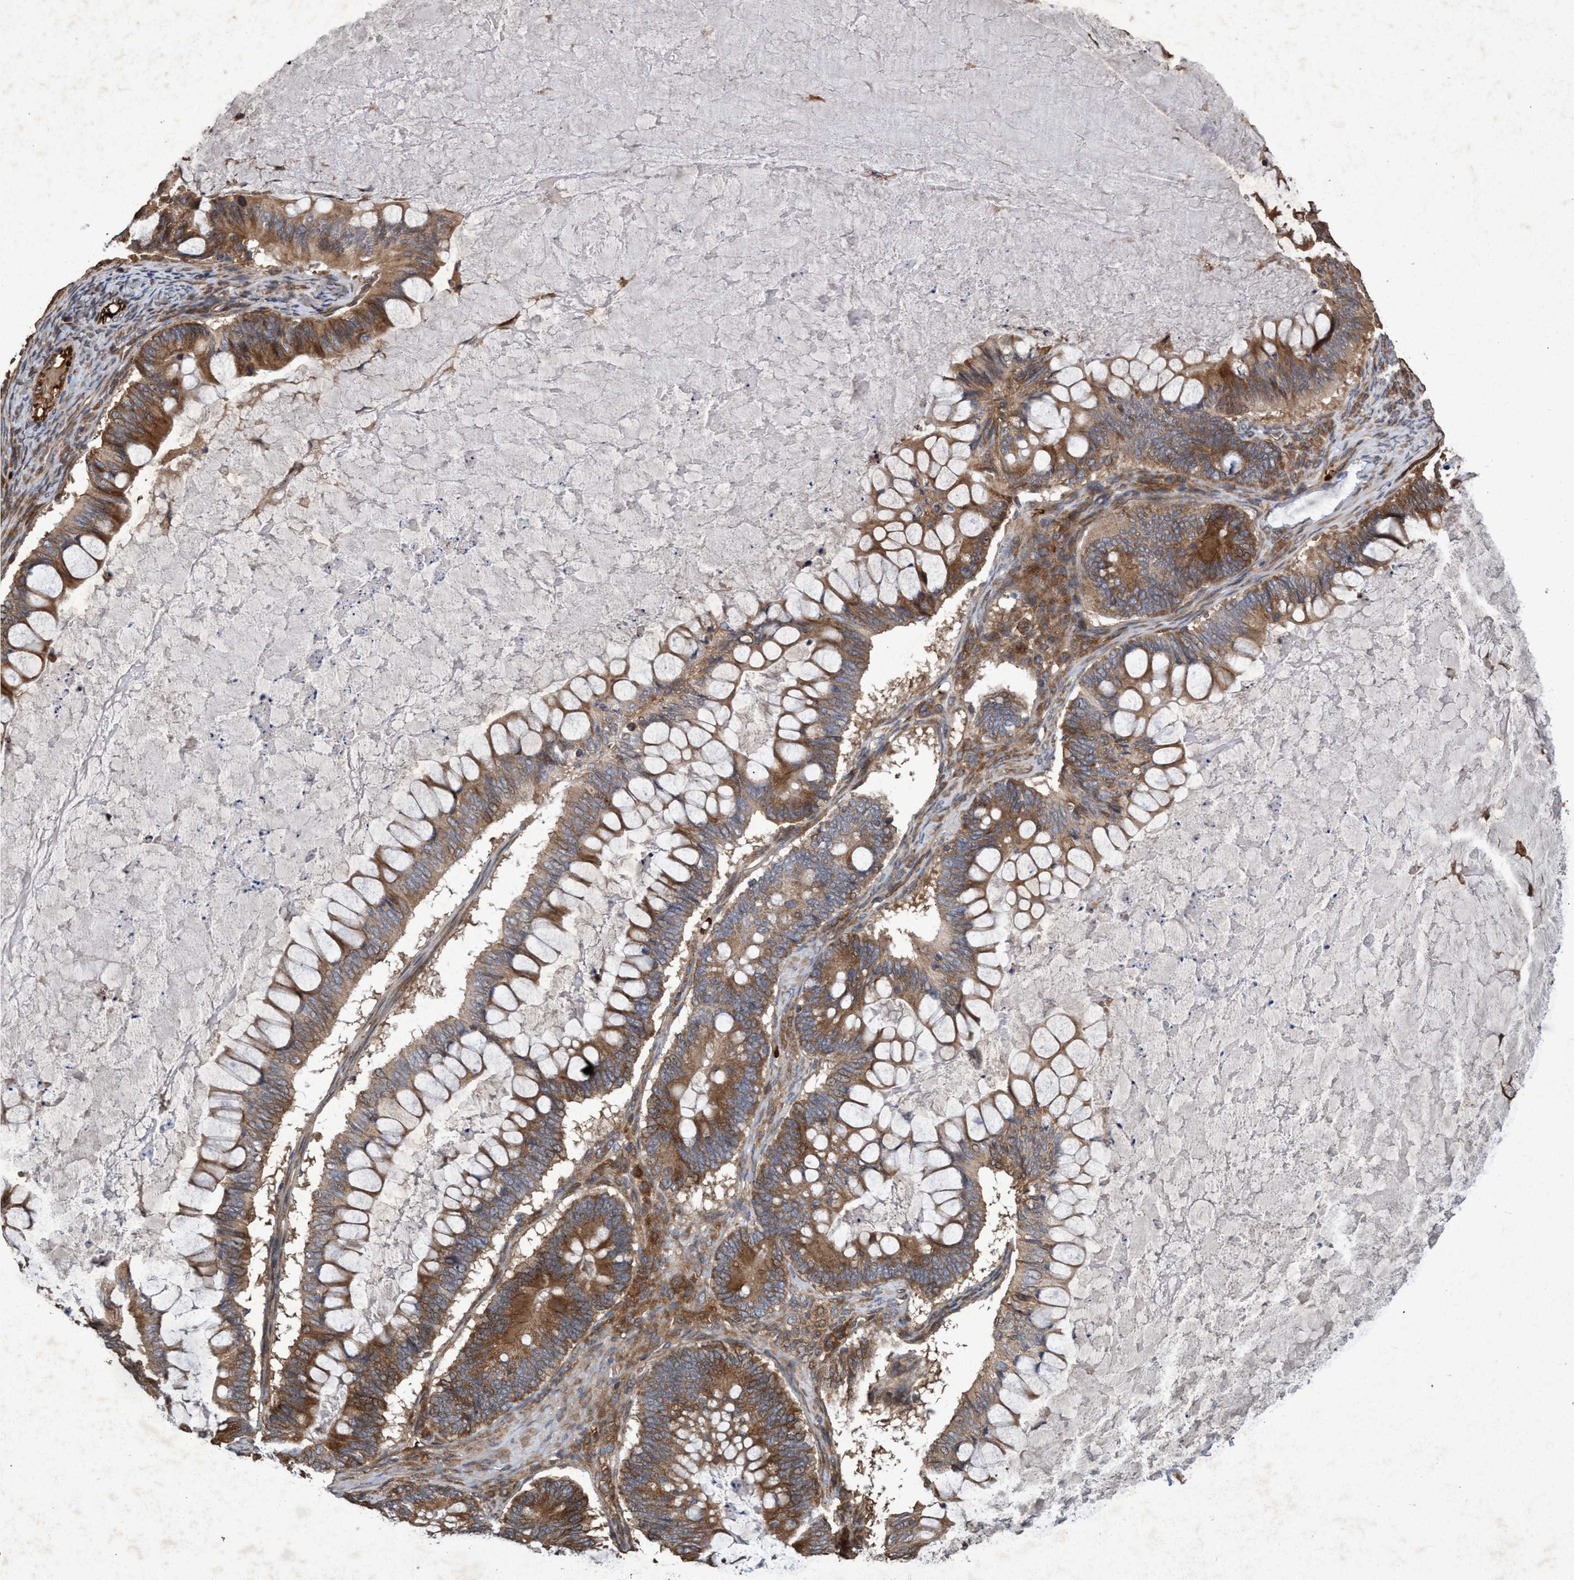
{"staining": {"intensity": "moderate", "quantity": ">75%", "location": "cytoplasmic/membranous"}, "tissue": "ovarian cancer", "cell_type": "Tumor cells", "image_type": "cancer", "snomed": [{"axis": "morphology", "description": "Cystadenocarcinoma, mucinous, NOS"}, {"axis": "topography", "description": "Ovary"}], "caption": "A photomicrograph of ovarian cancer stained for a protein exhibits moderate cytoplasmic/membranous brown staining in tumor cells.", "gene": "CHMP6", "patient": {"sex": "female", "age": 61}}